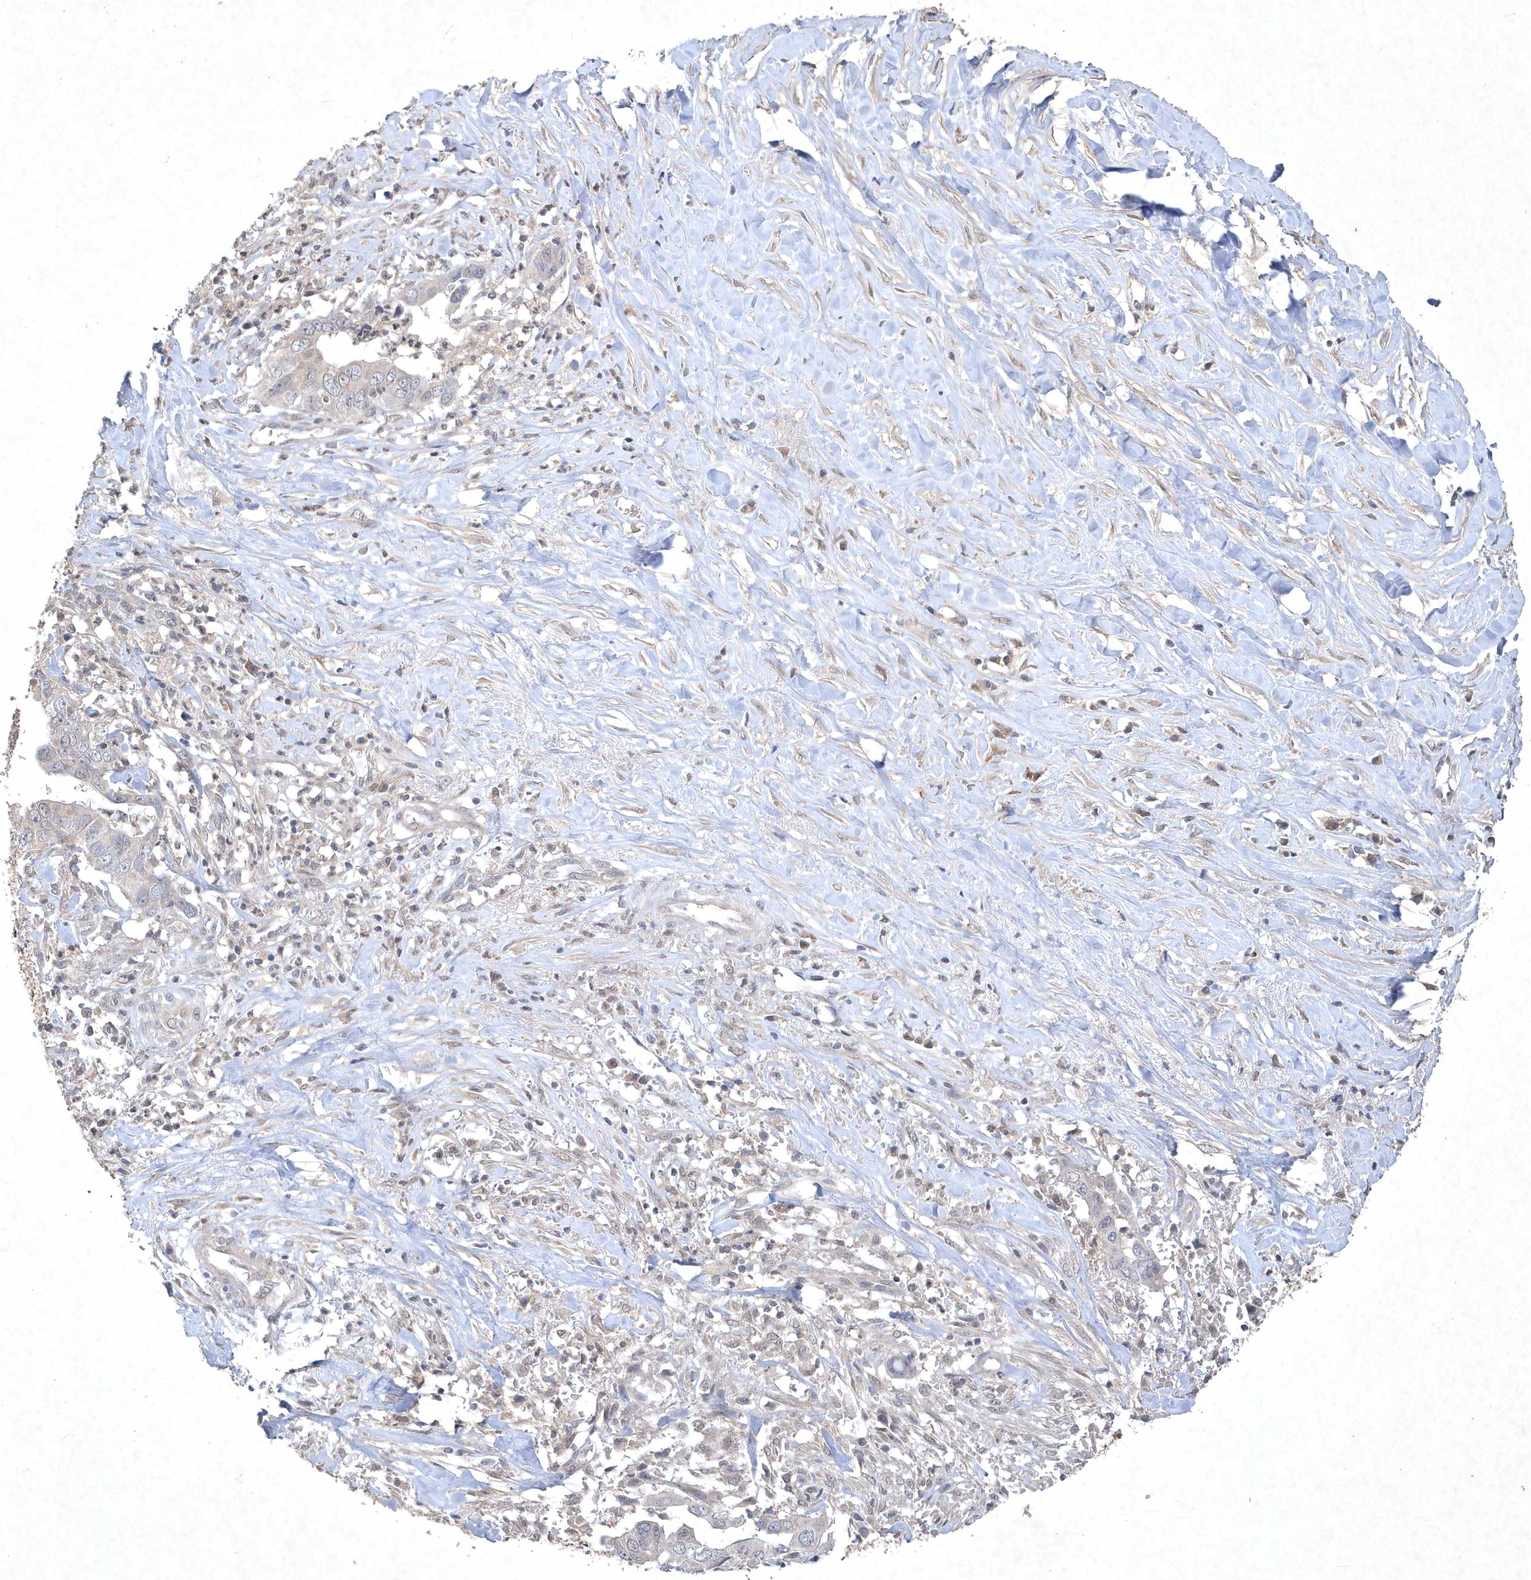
{"staining": {"intensity": "negative", "quantity": "none", "location": "none"}, "tissue": "liver cancer", "cell_type": "Tumor cells", "image_type": "cancer", "snomed": [{"axis": "morphology", "description": "Cholangiocarcinoma"}, {"axis": "topography", "description": "Liver"}], "caption": "Immunohistochemical staining of liver cancer (cholangiocarcinoma) shows no significant expression in tumor cells. Brightfield microscopy of immunohistochemistry (IHC) stained with DAB (brown) and hematoxylin (blue), captured at high magnification.", "gene": "AKR7A2", "patient": {"sex": "female", "age": 79}}